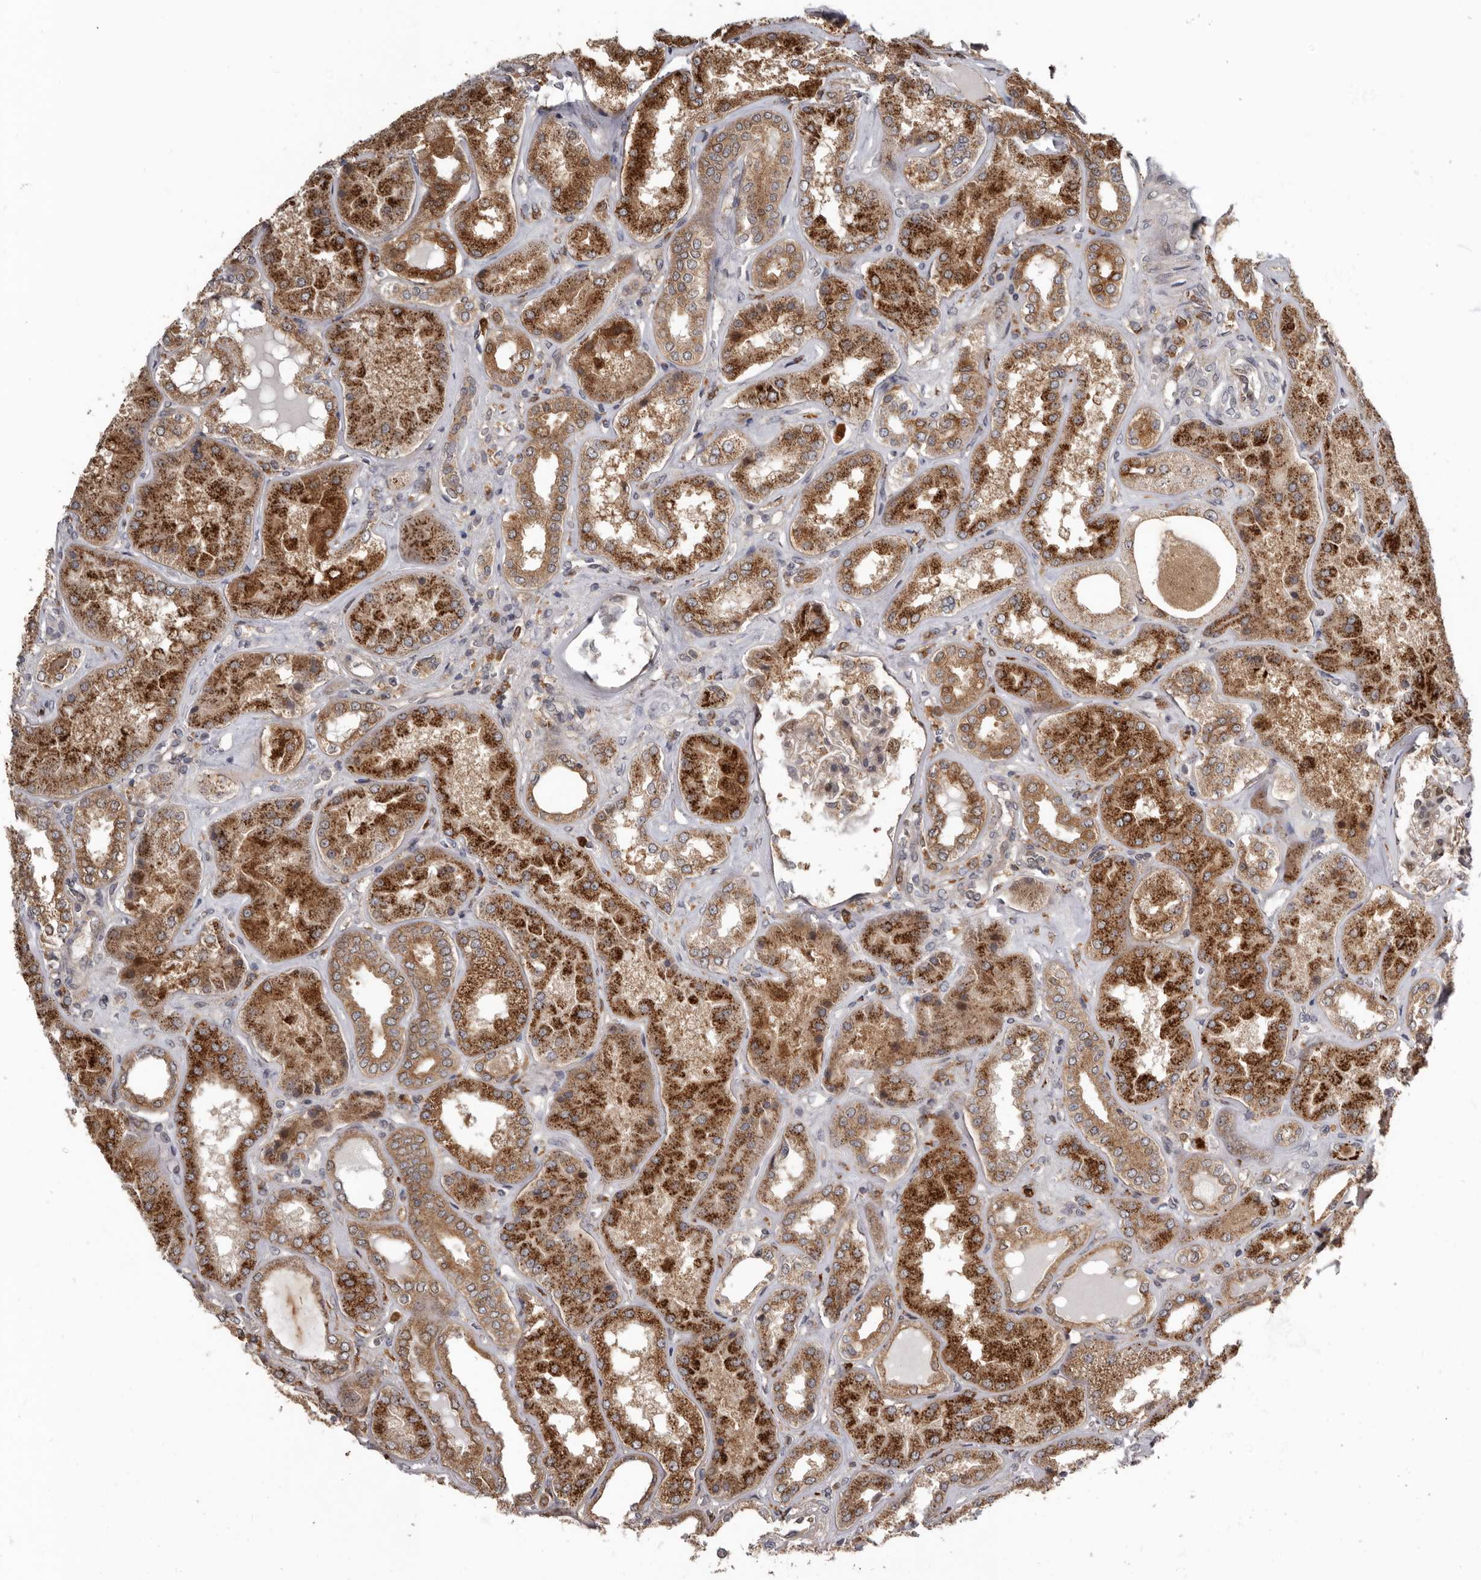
{"staining": {"intensity": "moderate", "quantity": ">75%", "location": "cytoplasmic/membranous"}, "tissue": "kidney", "cell_type": "Cells in glomeruli", "image_type": "normal", "snomed": [{"axis": "morphology", "description": "Normal tissue, NOS"}, {"axis": "topography", "description": "Kidney"}], "caption": "High-power microscopy captured an immunohistochemistry (IHC) histopathology image of unremarkable kidney, revealing moderate cytoplasmic/membranous positivity in approximately >75% of cells in glomeruli. (DAB = brown stain, brightfield microscopy at high magnification).", "gene": "FGFR4", "patient": {"sex": "female", "age": 56}}